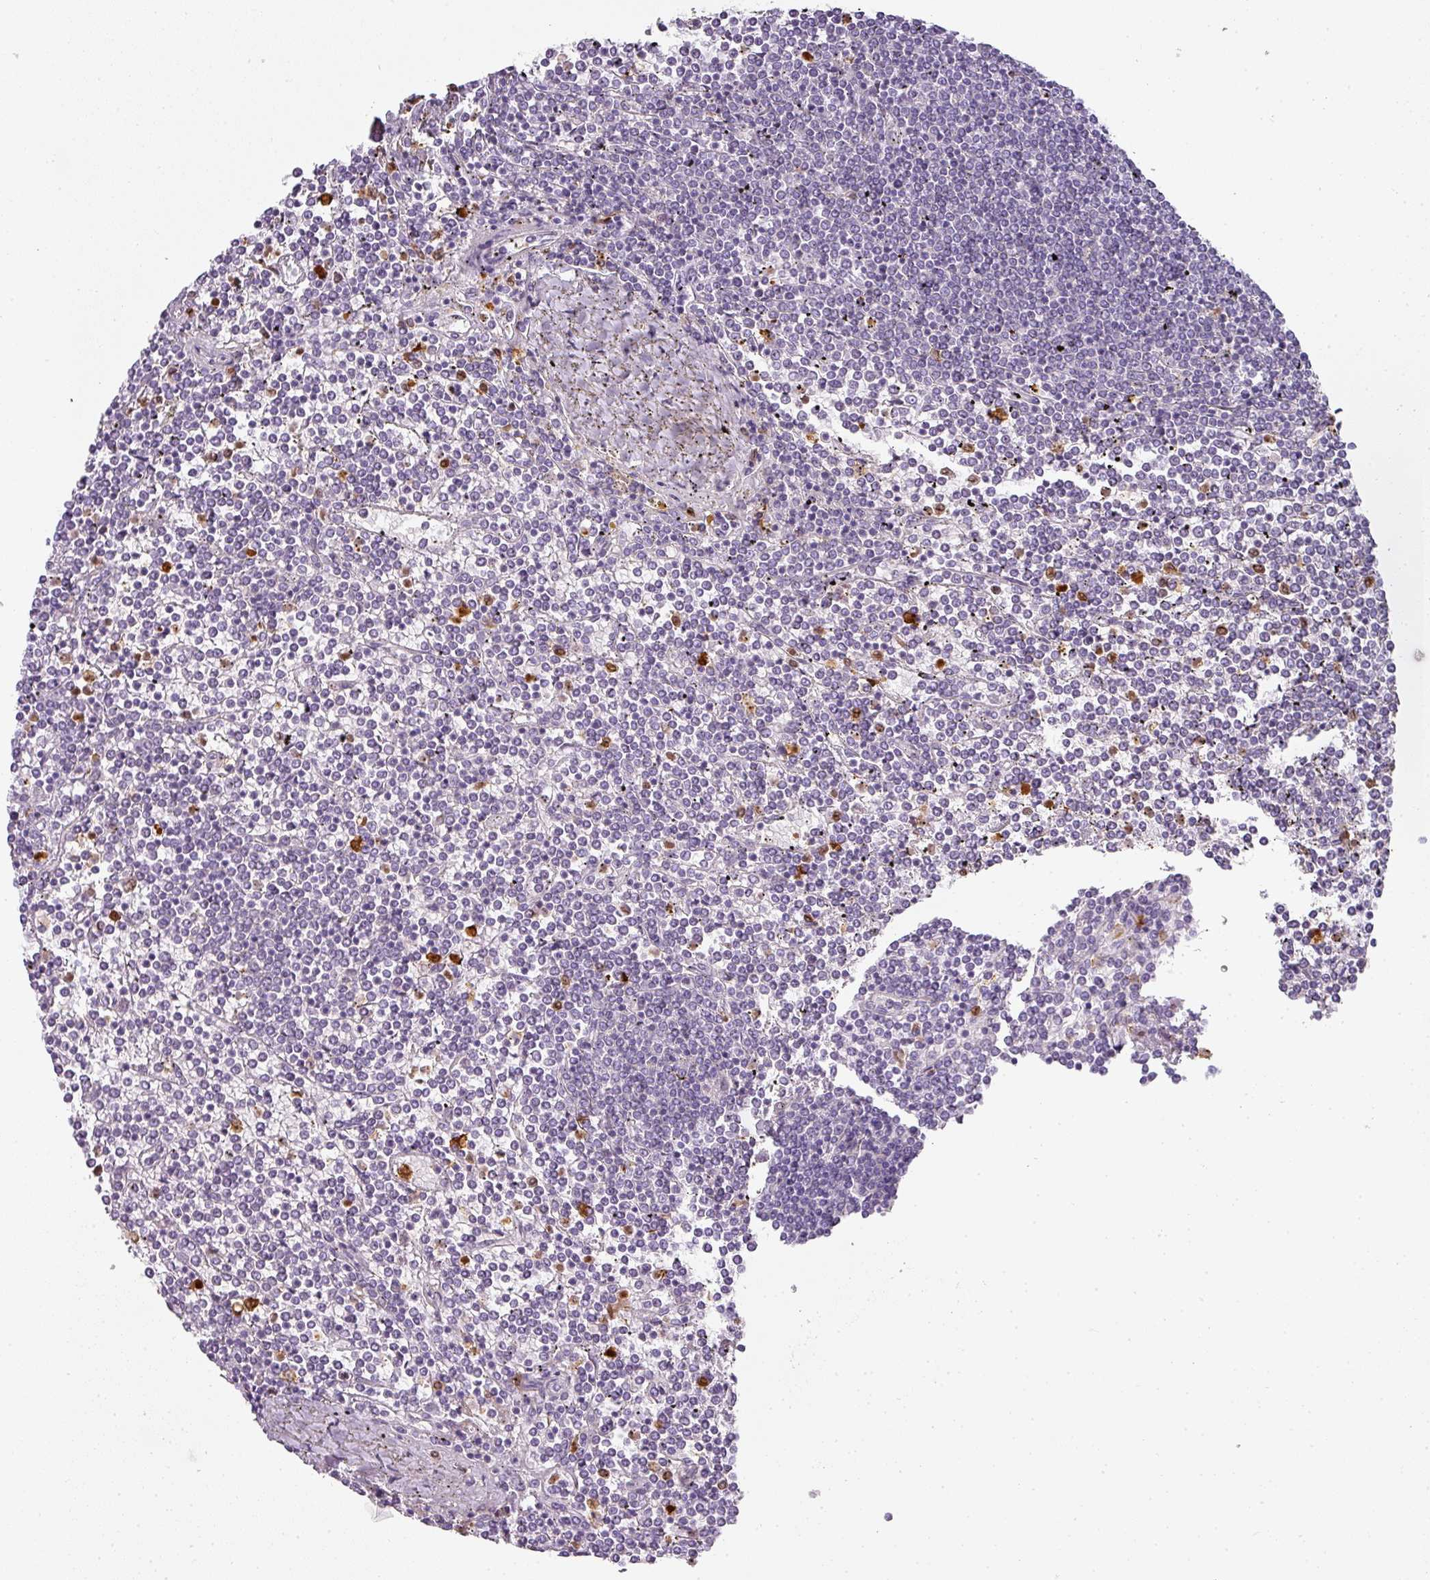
{"staining": {"intensity": "negative", "quantity": "none", "location": "none"}, "tissue": "lymphoma", "cell_type": "Tumor cells", "image_type": "cancer", "snomed": [{"axis": "morphology", "description": "Malignant lymphoma, non-Hodgkin's type, Low grade"}, {"axis": "topography", "description": "Spleen"}], "caption": "Tumor cells are negative for brown protein staining in lymphoma.", "gene": "HHEX", "patient": {"sex": "female", "age": 19}}